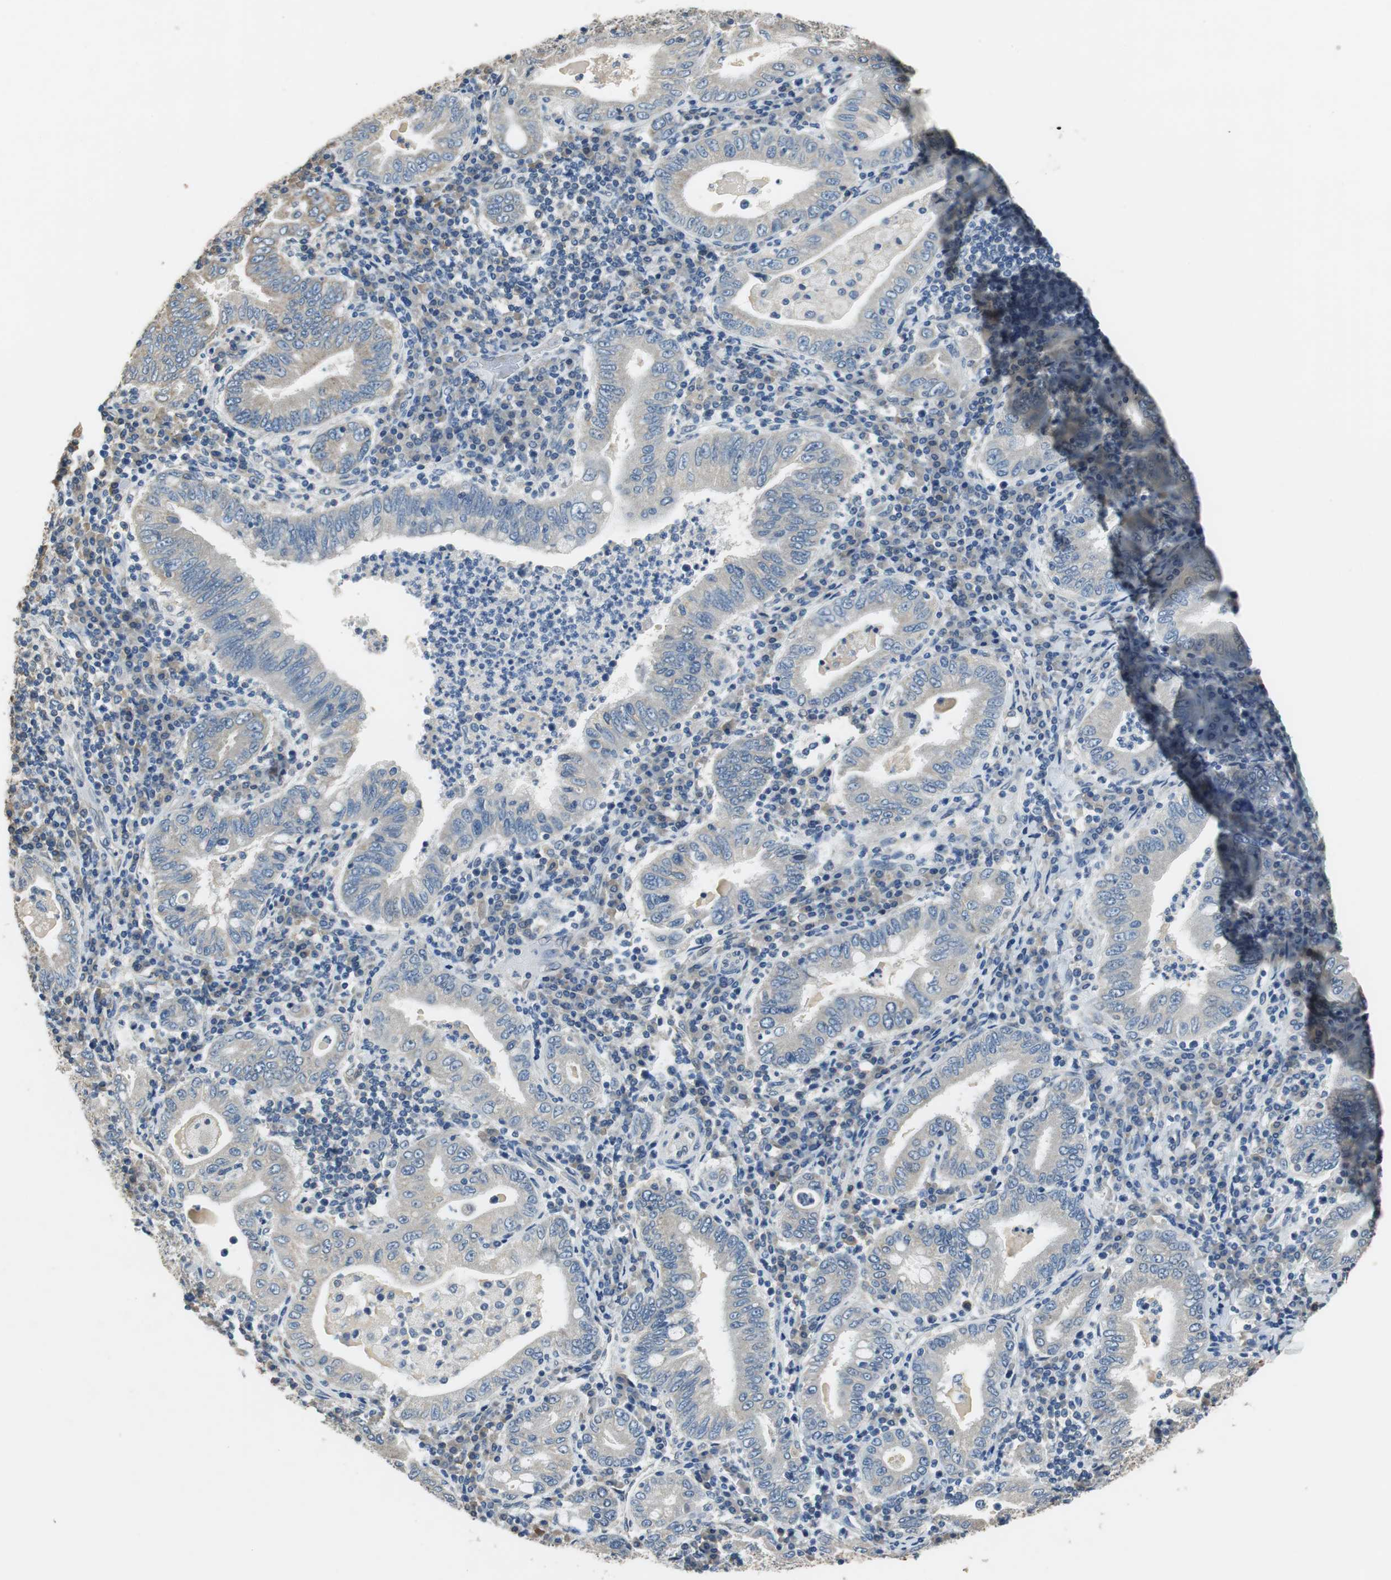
{"staining": {"intensity": "weak", "quantity": "<25%", "location": "cytoplasmic/membranous"}, "tissue": "stomach cancer", "cell_type": "Tumor cells", "image_type": "cancer", "snomed": [{"axis": "morphology", "description": "Normal tissue, NOS"}, {"axis": "morphology", "description": "Adenocarcinoma, NOS"}, {"axis": "topography", "description": "Esophagus"}, {"axis": "topography", "description": "Stomach, upper"}, {"axis": "topography", "description": "Peripheral nerve tissue"}], "caption": "Micrograph shows no significant protein expression in tumor cells of stomach cancer (adenocarcinoma).", "gene": "ALDH4A1", "patient": {"sex": "male", "age": 62}}